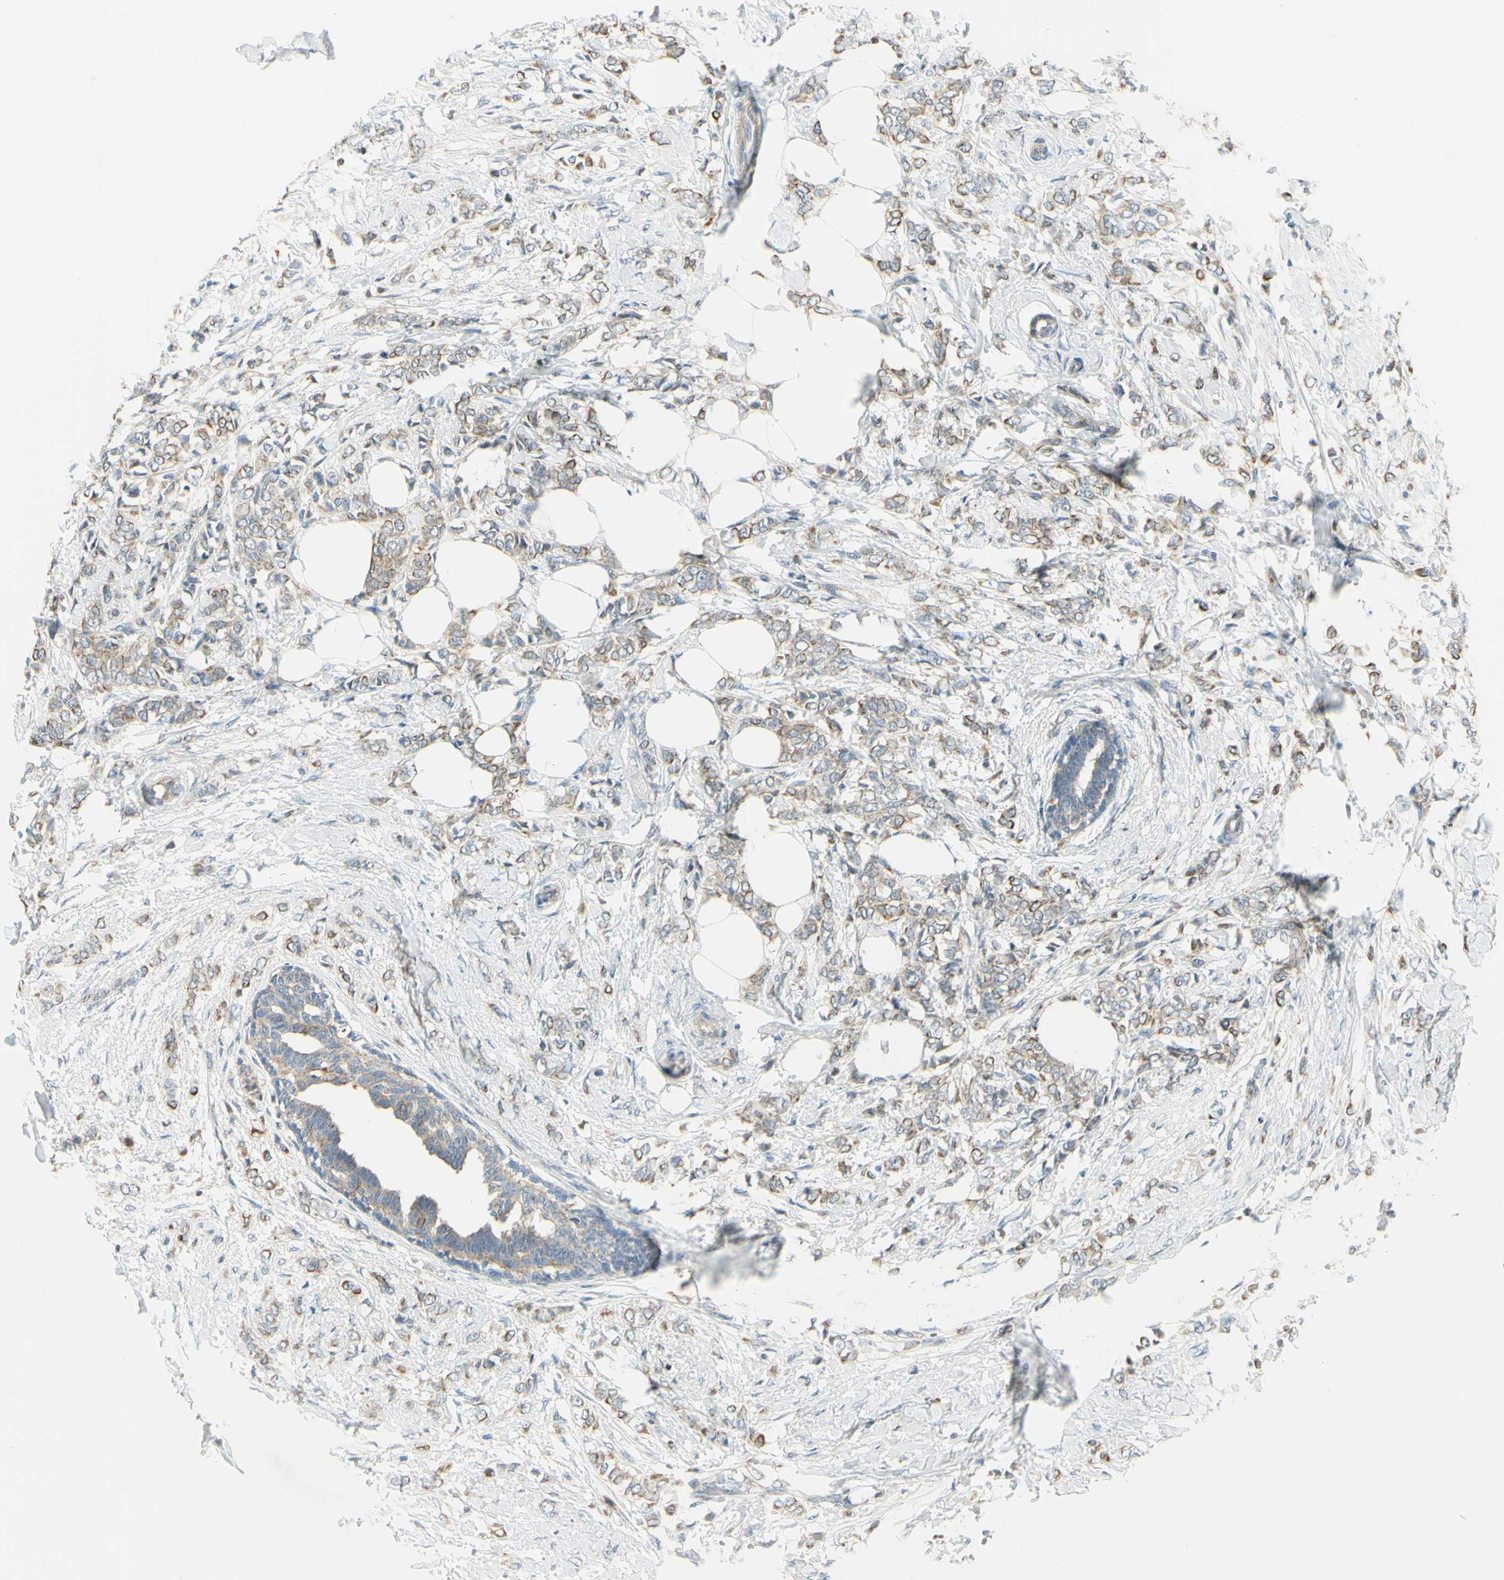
{"staining": {"intensity": "moderate", "quantity": "25%-75%", "location": "cytoplasmic/membranous"}, "tissue": "breast cancer", "cell_type": "Tumor cells", "image_type": "cancer", "snomed": [{"axis": "morphology", "description": "Lobular carcinoma, in situ"}, {"axis": "morphology", "description": "Lobular carcinoma"}, {"axis": "topography", "description": "Breast"}], "caption": "DAB (3,3'-diaminobenzidine) immunohistochemical staining of human breast cancer demonstrates moderate cytoplasmic/membranous protein positivity in approximately 25%-75% of tumor cells.", "gene": "LAMA3", "patient": {"sex": "female", "age": 41}}